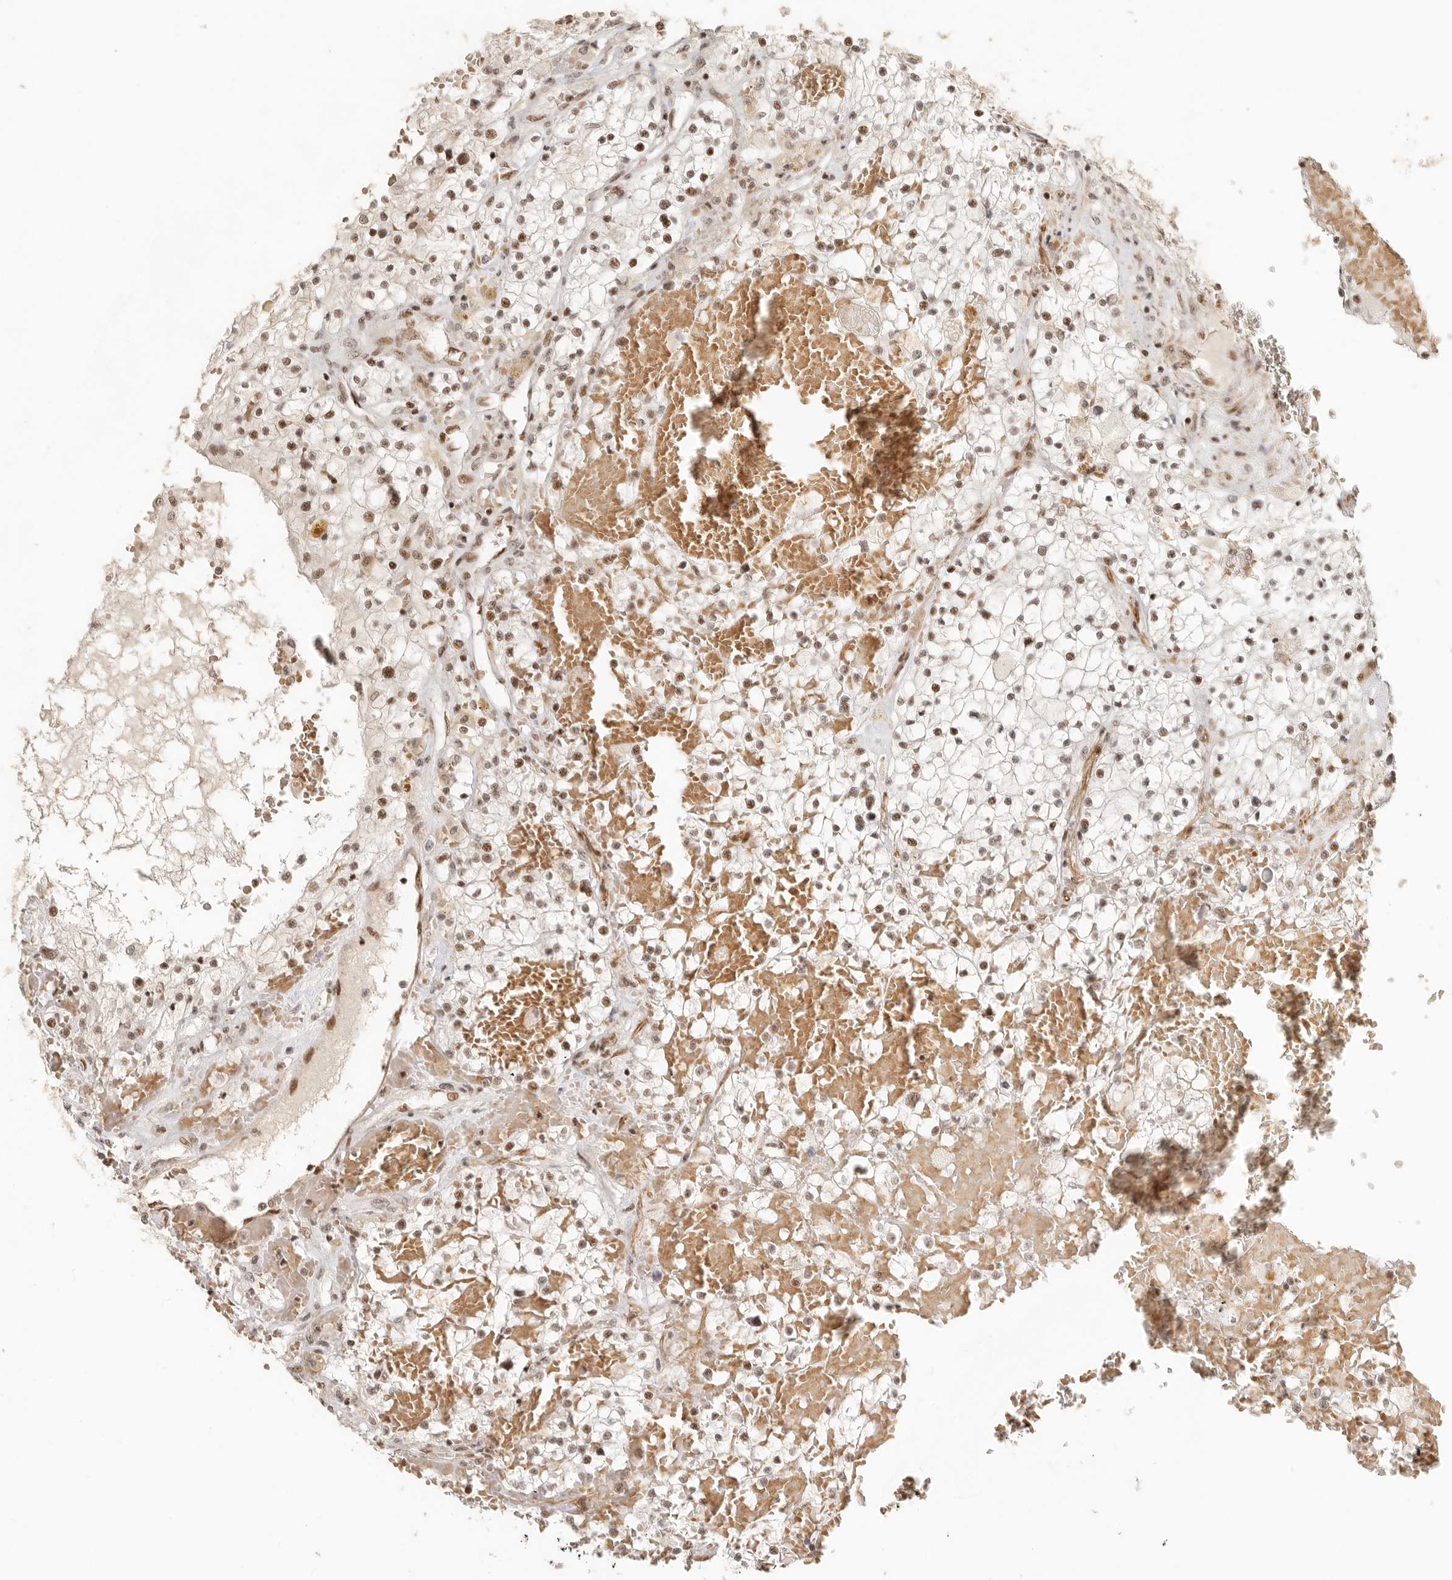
{"staining": {"intensity": "moderate", "quantity": ">75%", "location": "nuclear"}, "tissue": "renal cancer", "cell_type": "Tumor cells", "image_type": "cancer", "snomed": [{"axis": "morphology", "description": "Normal tissue, NOS"}, {"axis": "morphology", "description": "Adenocarcinoma, NOS"}, {"axis": "topography", "description": "Kidney"}], "caption": "High-power microscopy captured an IHC histopathology image of renal cancer (adenocarcinoma), revealing moderate nuclear positivity in about >75% of tumor cells.", "gene": "GABPA", "patient": {"sex": "male", "age": 68}}